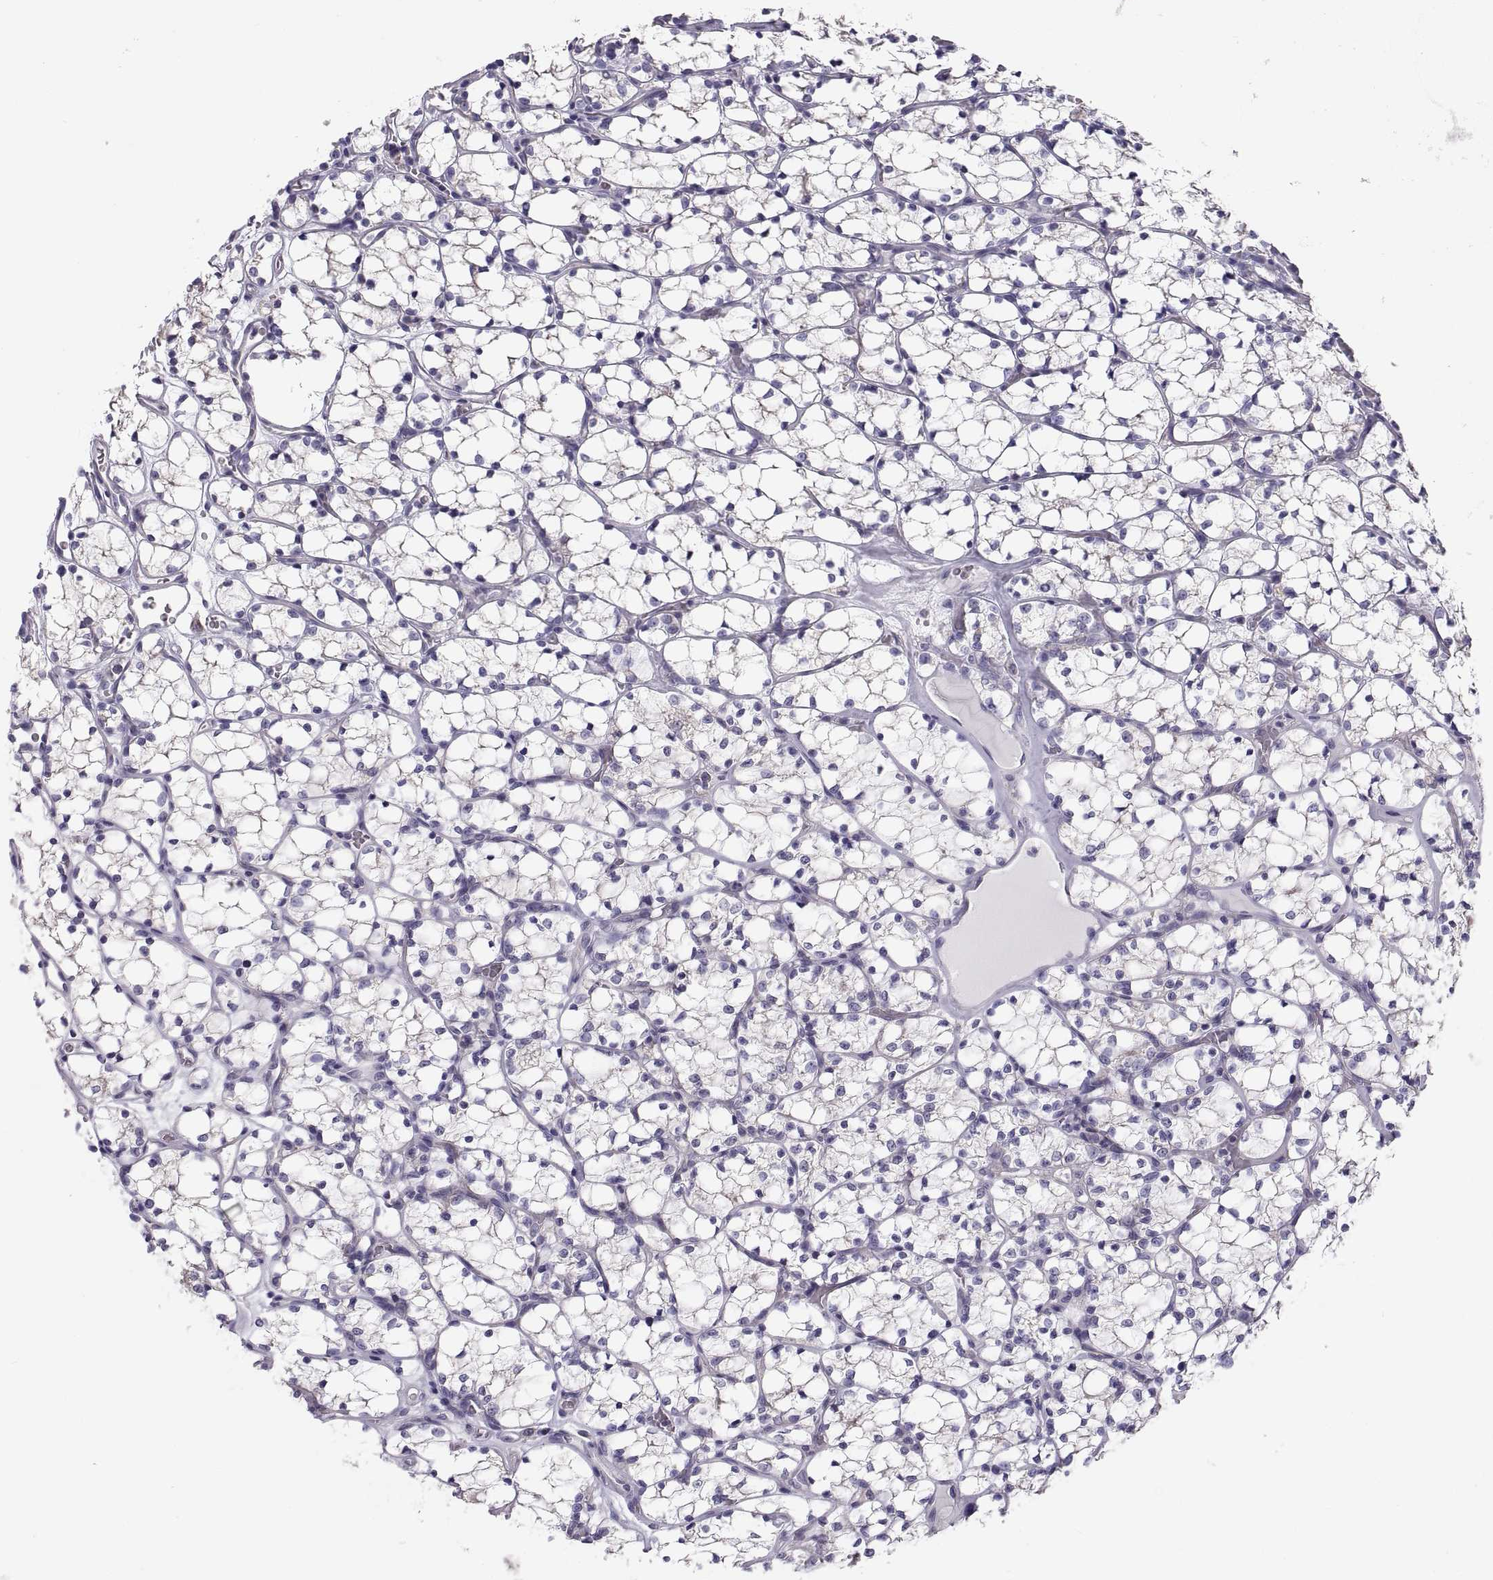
{"staining": {"intensity": "negative", "quantity": "none", "location": "none"}, "tissue": "renal cancer", "cell_type": "Tumor cells", "image_type": "cancer", "snomed": [{"axis": "morphology", "description": "Adenocarcinoma, NOS"}, {"axis": "topography", "description": "Kidney"}], "caption": "High power microscopy photomicrograph of an IHC photomicrograph of adenocarcinoma (renal), revealing no significant positivity in tumor cells. (DAB immunohistochemistry, high magnification).", "gene": "TNNC1", "patient": {"sex": "female", "age": 69}}